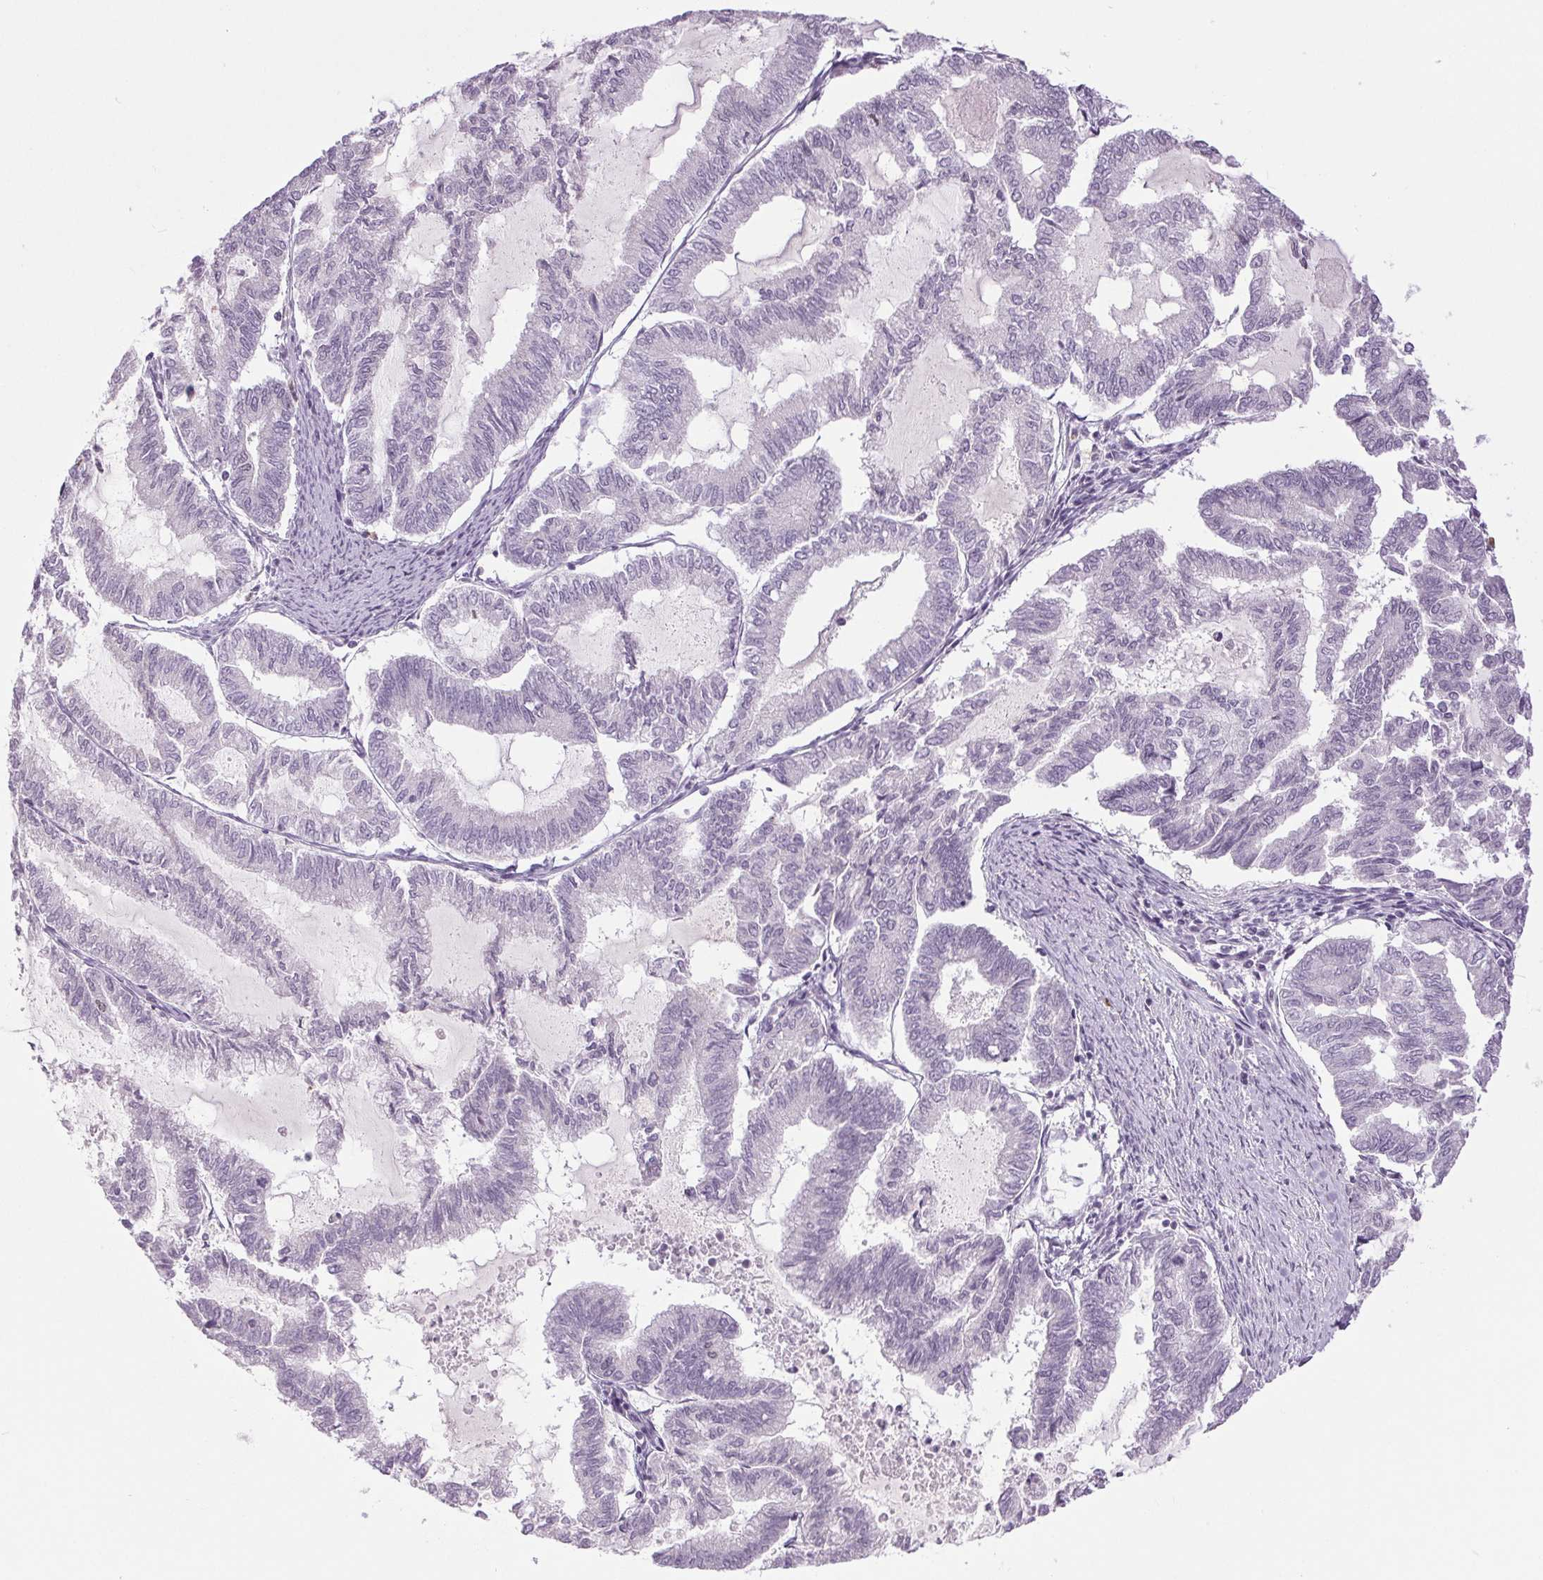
{"staining": {"intensity": "negative", "quantity": "none", "location": "none"}, "tissue": "endometrial cancer", "cell_type": "Tumor cells", "image_type": "cancer", "snomed": [{"axis": "morphology", "description": "Adenocarcinoma, NOS"}, {"axis": "topography", "description": "Endometrium"}], "caption": "High magnification brightfield microscopy of endometrial cancer stained with DAB (brown) and counterstained with hematoxylin (blue): tumor cells show no significant expression.", "gene": "SMIM6", "patient": {"sex": "female", "age": 79}}